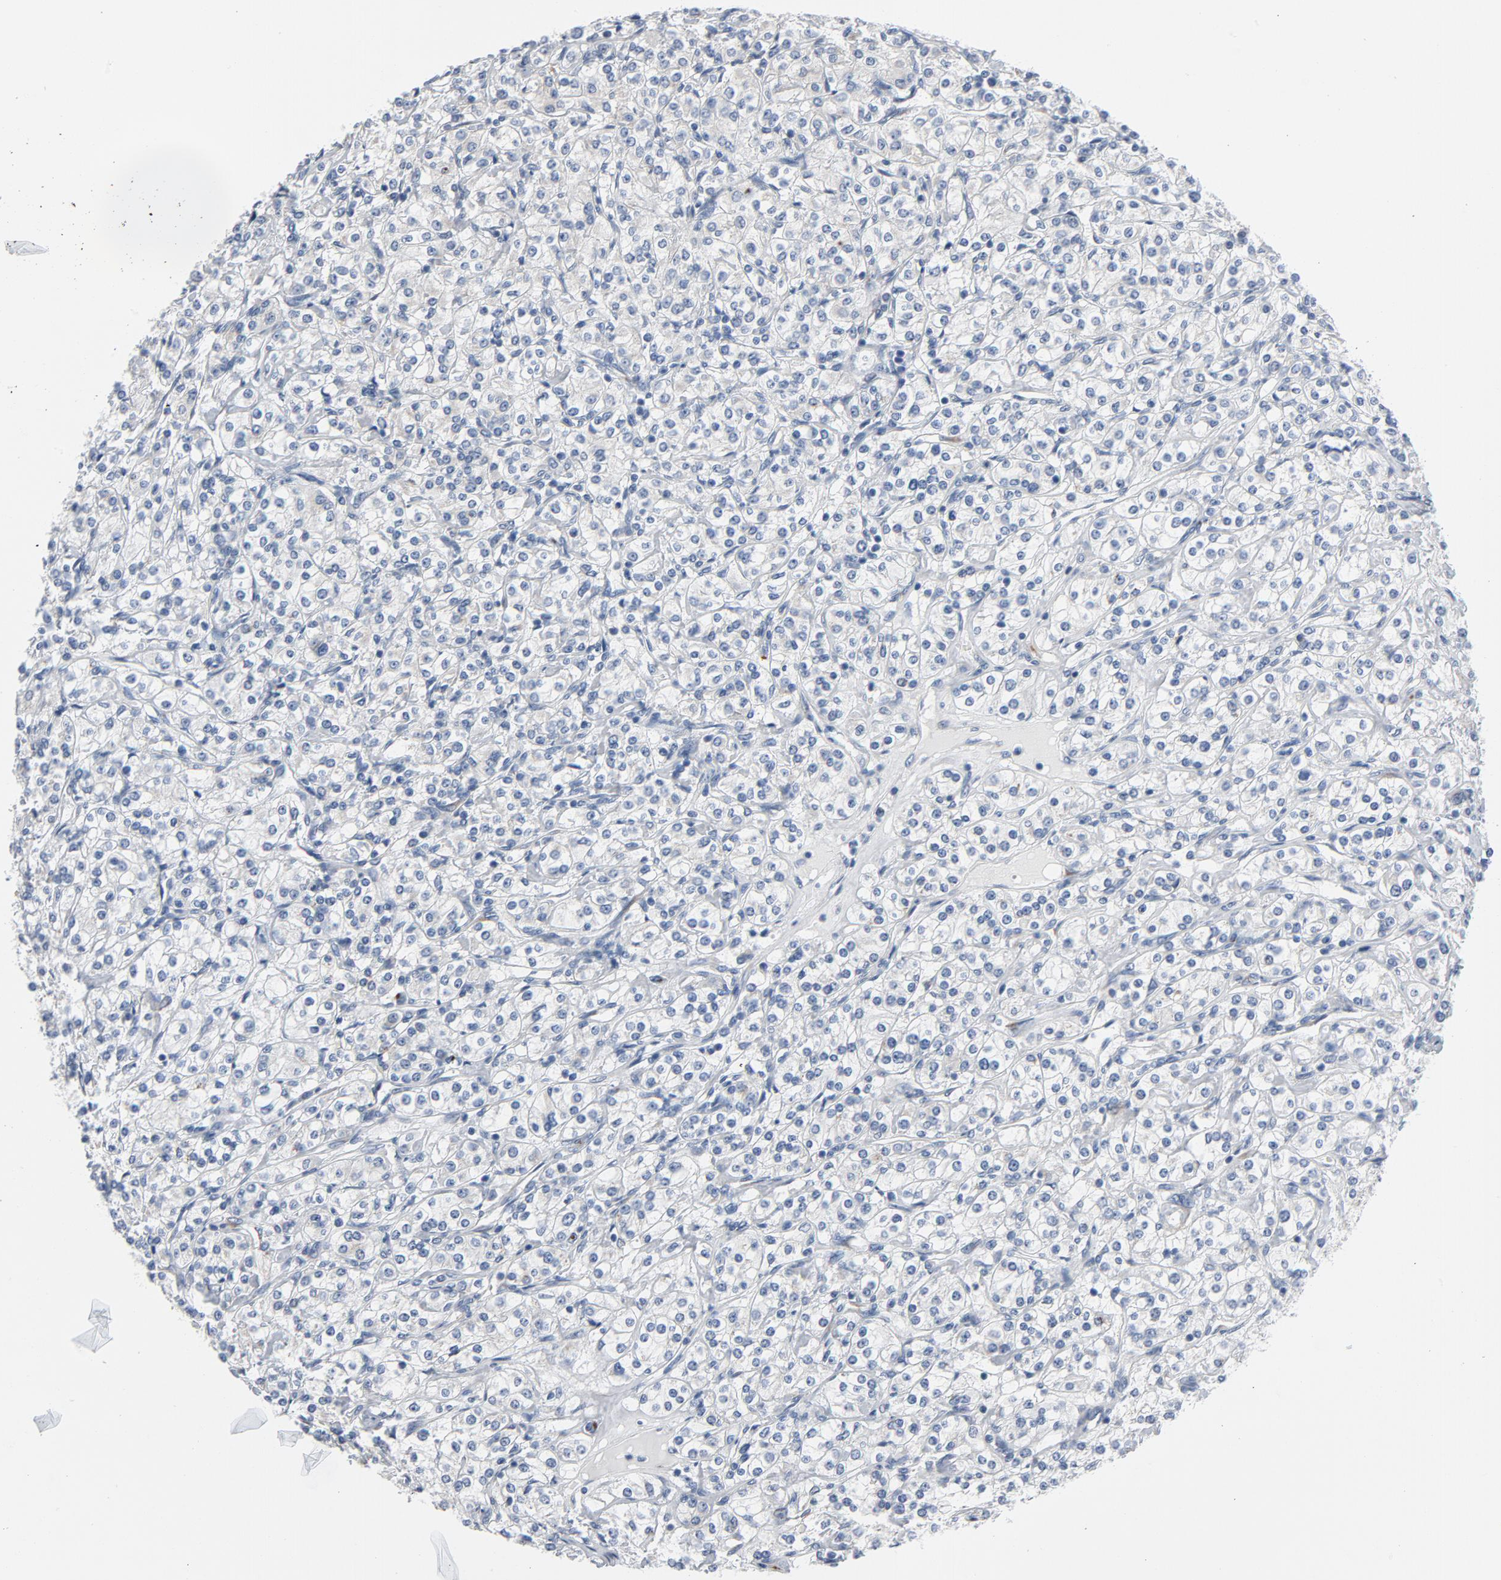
{"staining": {"intensity": "negative", "quantity": "none", "location": "none"}, "tissue": "renal cancer", "cell_type": "Tumor cells", "image_type": "cancer", "snomed": [{"axis": "morphology", "description": "Adenocarcinoma, NOS"}, {"axis": "topography", "description": "Kidney"}], "caption": "Human adenocarcinoma (renal) stained for a protein using IHC reveals no expression in tumor cells.", "gene": "YIPF6", "patient": {"sex": "male", "age": 77}}